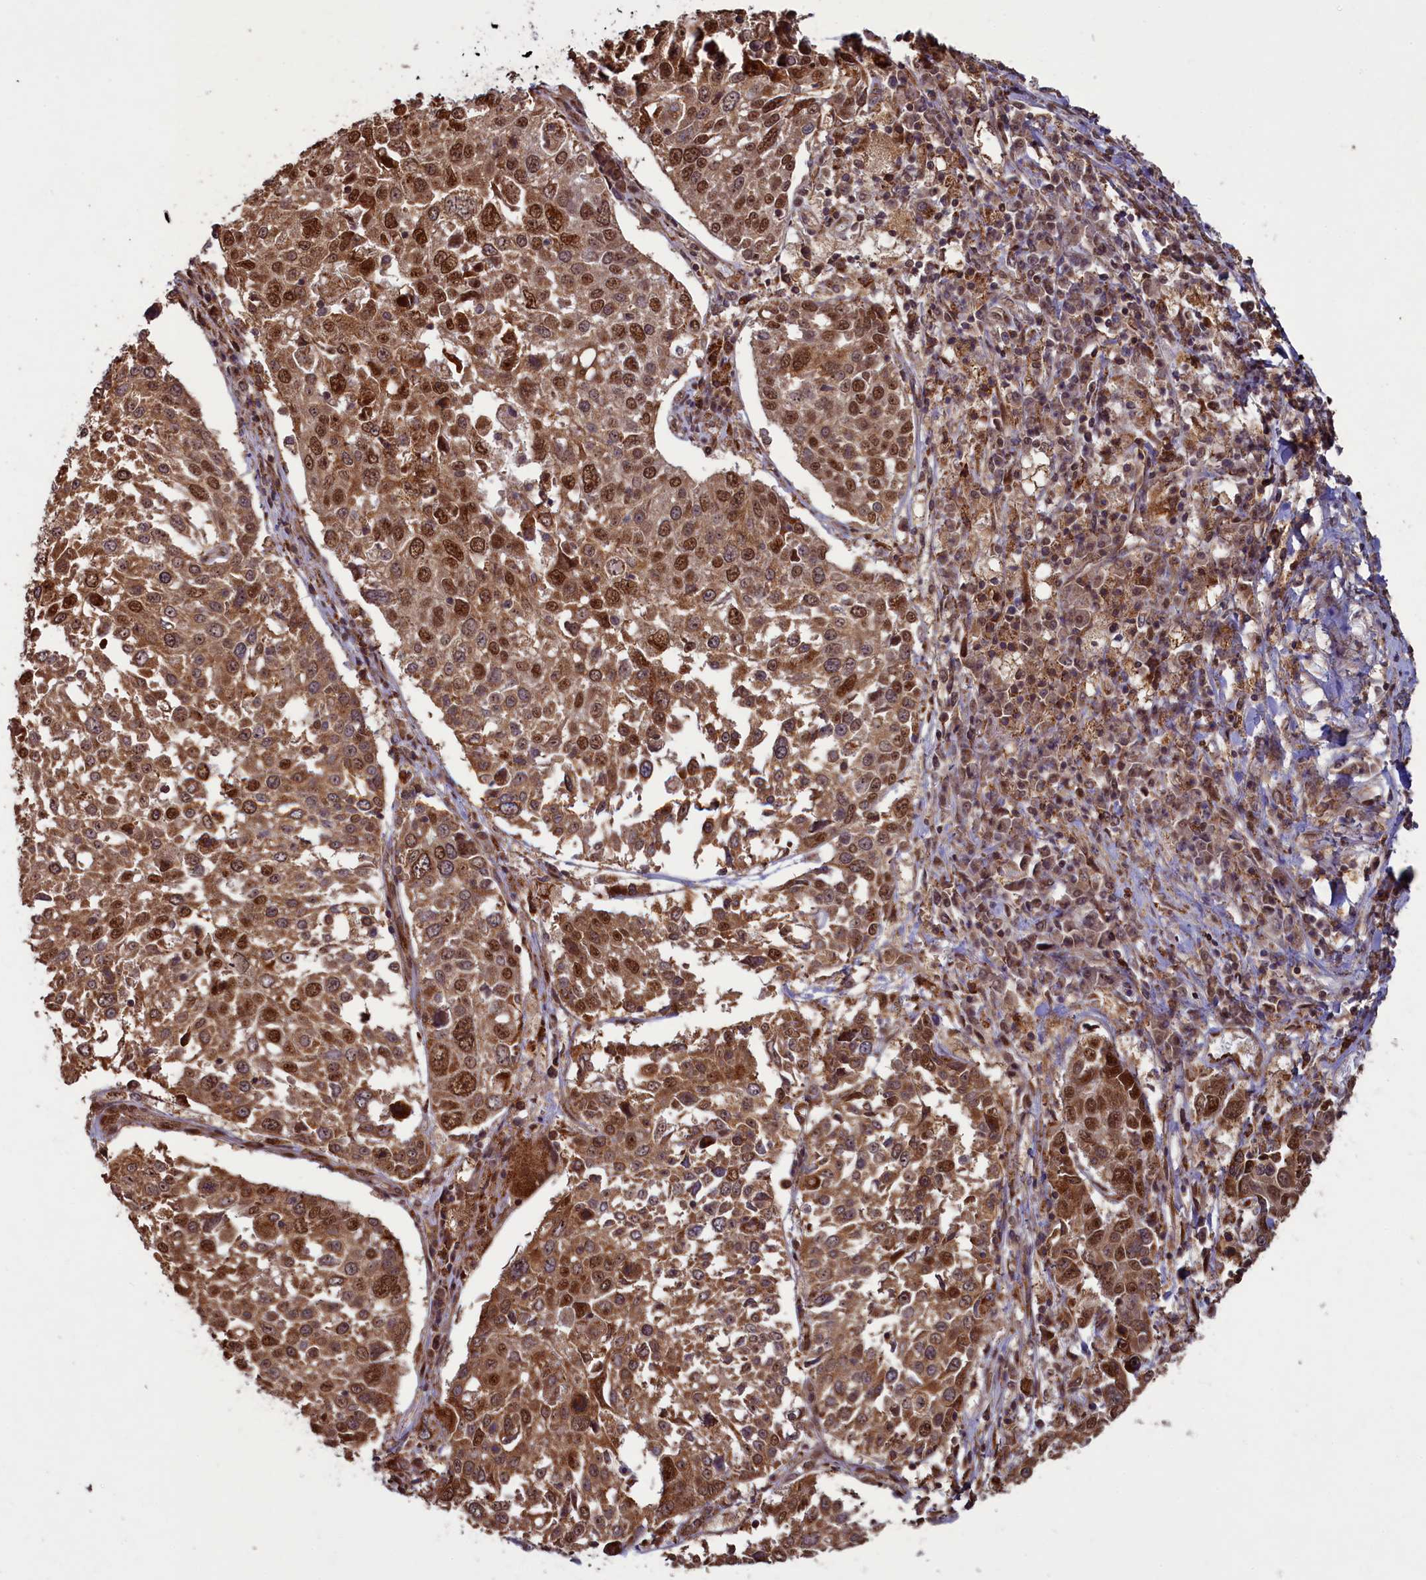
{"staining": {"intensity": "moderate", "quantity": ">75%", "location": "cytoplasmic/membranous,nuclear"}, "tissue": "lung cancer", "cell_type": "Tumor cells", "image_type": "cancer", "snomed": [{"axis": "morphology", "description": "Squamous cell carcinoma, NOS"}, {"axis": "topography", "description": "Lung"}], "caption": "Protein expression analysis of human lung cancer (squamous cell carcinoma) reveals moderate cytoplasmic/membranous and nuclear staining in approximately >75% of tumor cells.", "gene": "NAE1", "patient": {"sex": "male", "age": 65}}